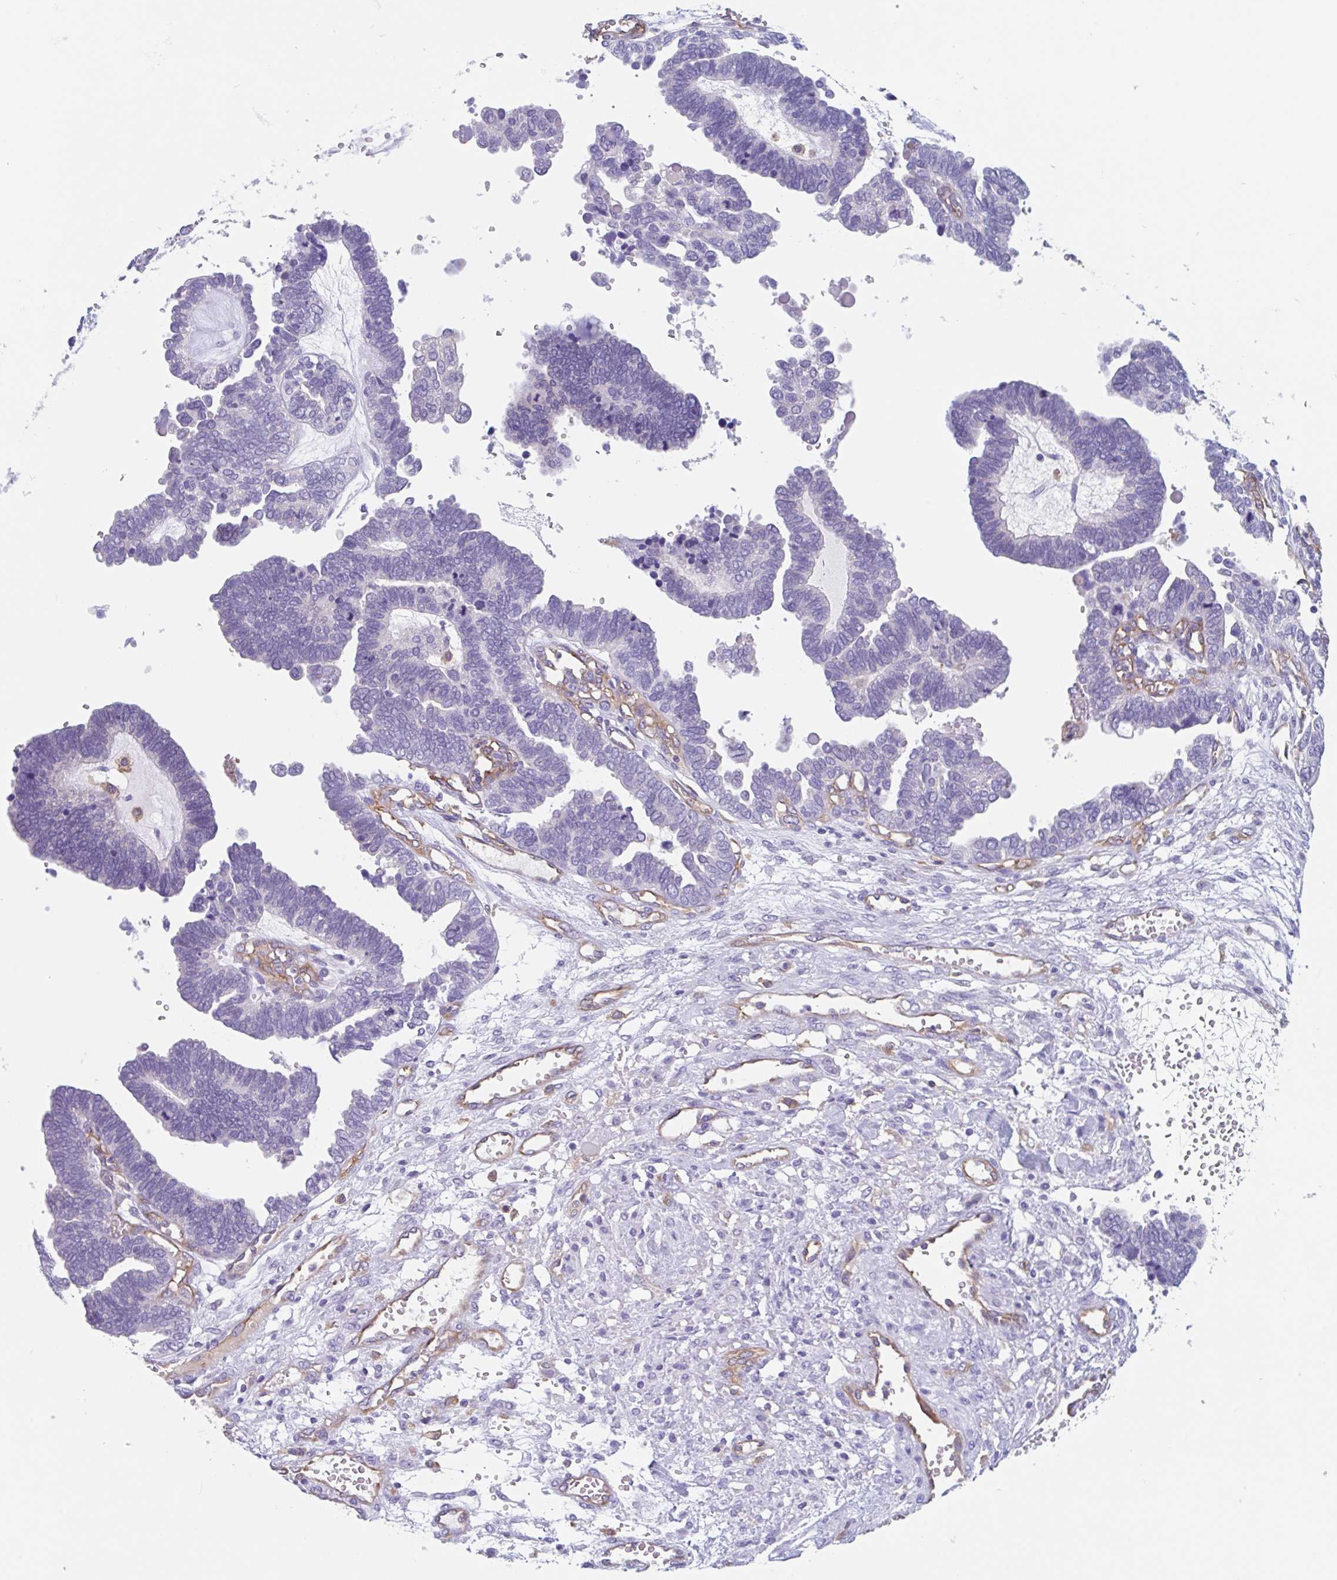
{"staining": {"intensity": "negative", "quantity": "none", "location": "none"}, "tissue": "ovarian cancer", "cell_type": "Tumor cells", "image_type": "cancer", "snomed": [{"axis": "morphology", "description": "Cystadenocarcinoma, serous, NOS"}, {"axis": "topography", "description": "Ovary"}], "caption": "A high-resolution photomicrograph shows immunohistochemistry (IHC) staining of ovarian serous cystadenocarcinoma, which exhibits no significant expression in tumor cells.", "gene": "EHD4", "patient": {"sex": "female", "age": 51}}